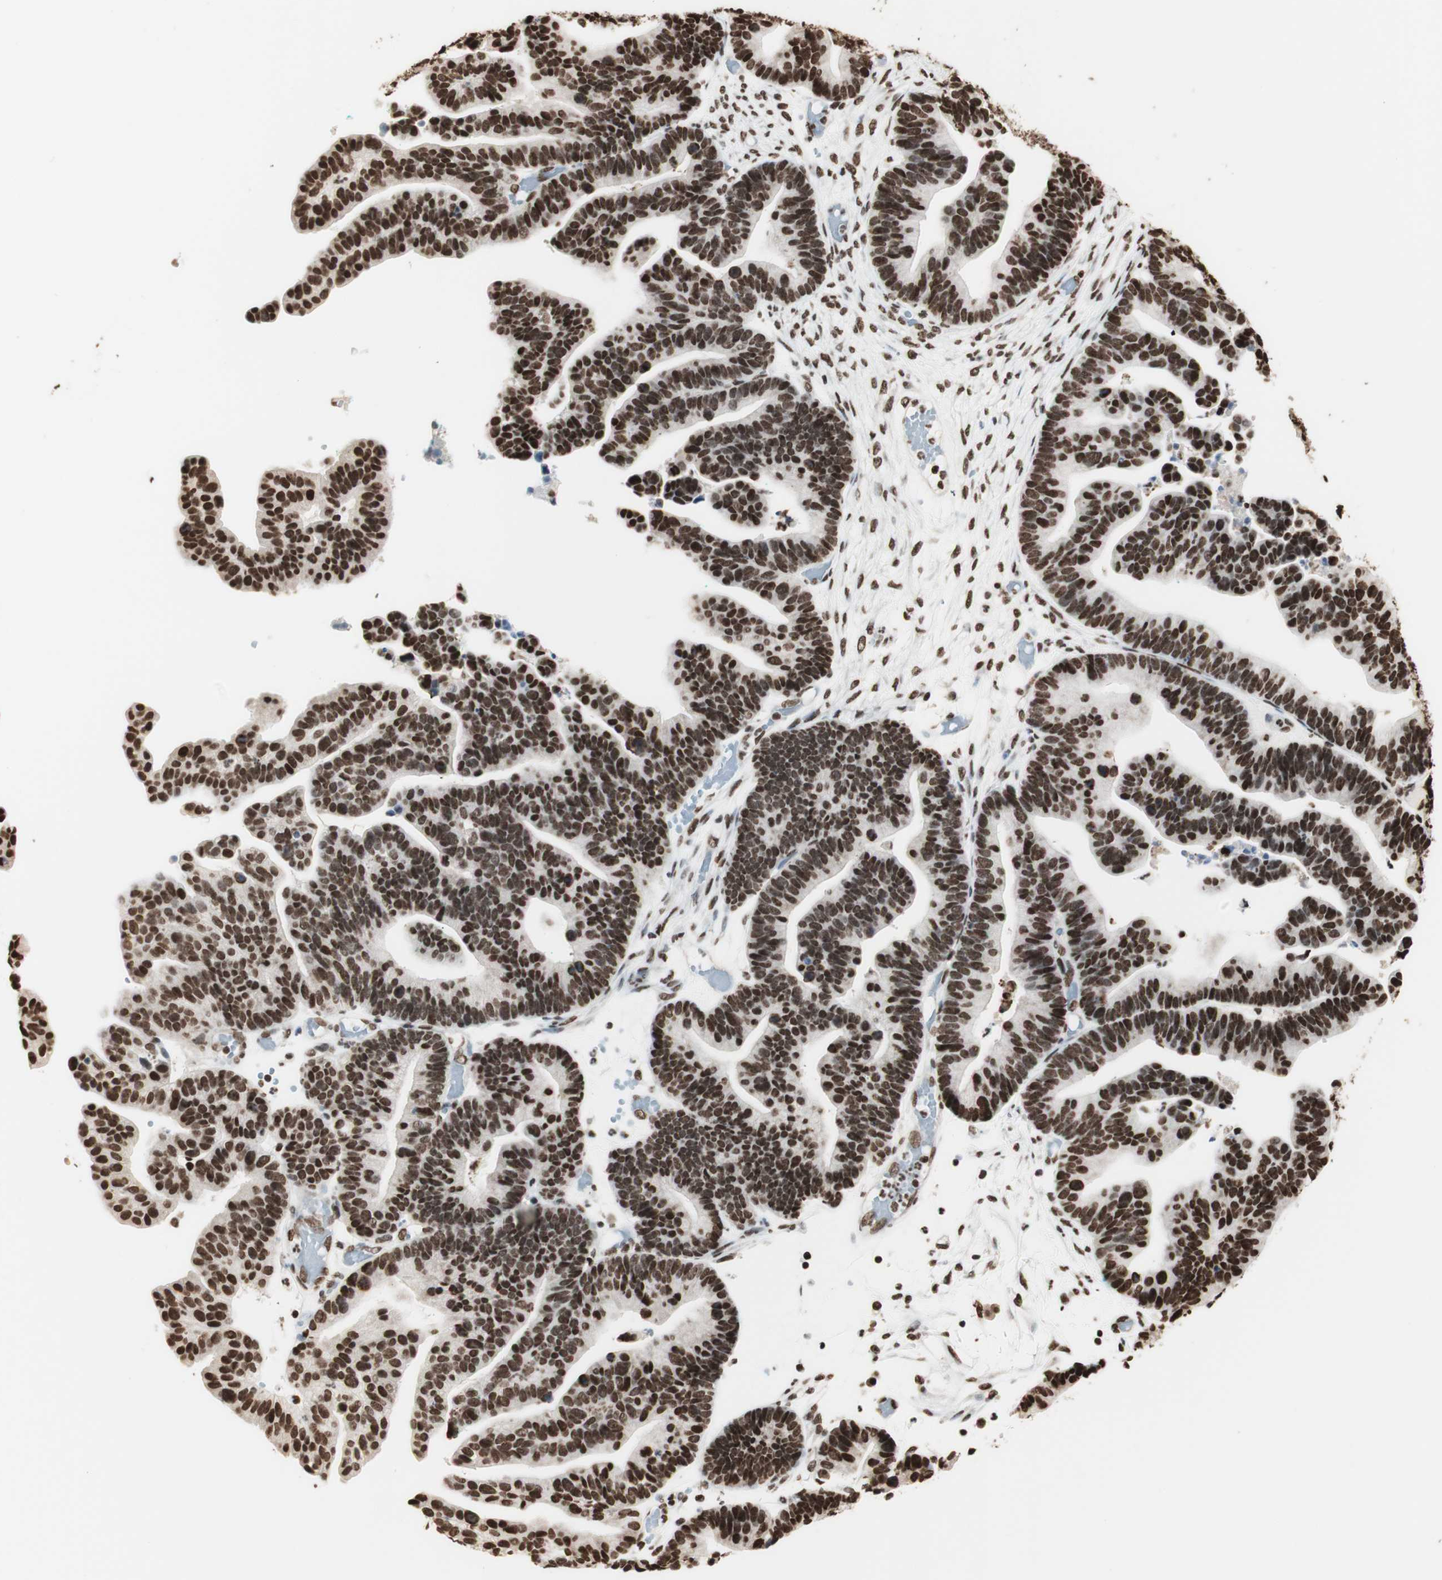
{"staining": {"intensity": "strong", "quantity": ">75%", "location": "nuclear"}, "tissue": "ovarian cancer", "cell_type": "Tumor cells", "image_type": "cancer", "snomed": [{"axis": "morphology", "description": "Cystadenocarcinoma, serous, NOS"}, {"axis": "topography", "description": "Ovary"}], "caption": "Immunohistochemistry micrograph of ovarian cancer stained for a protein (brown), which exhibits high levels of strong nuclear positivity in about >75% of tumor cells.", "gene": "HNRNPA2B1", "patient": {"sex": "female", "age": 56}}